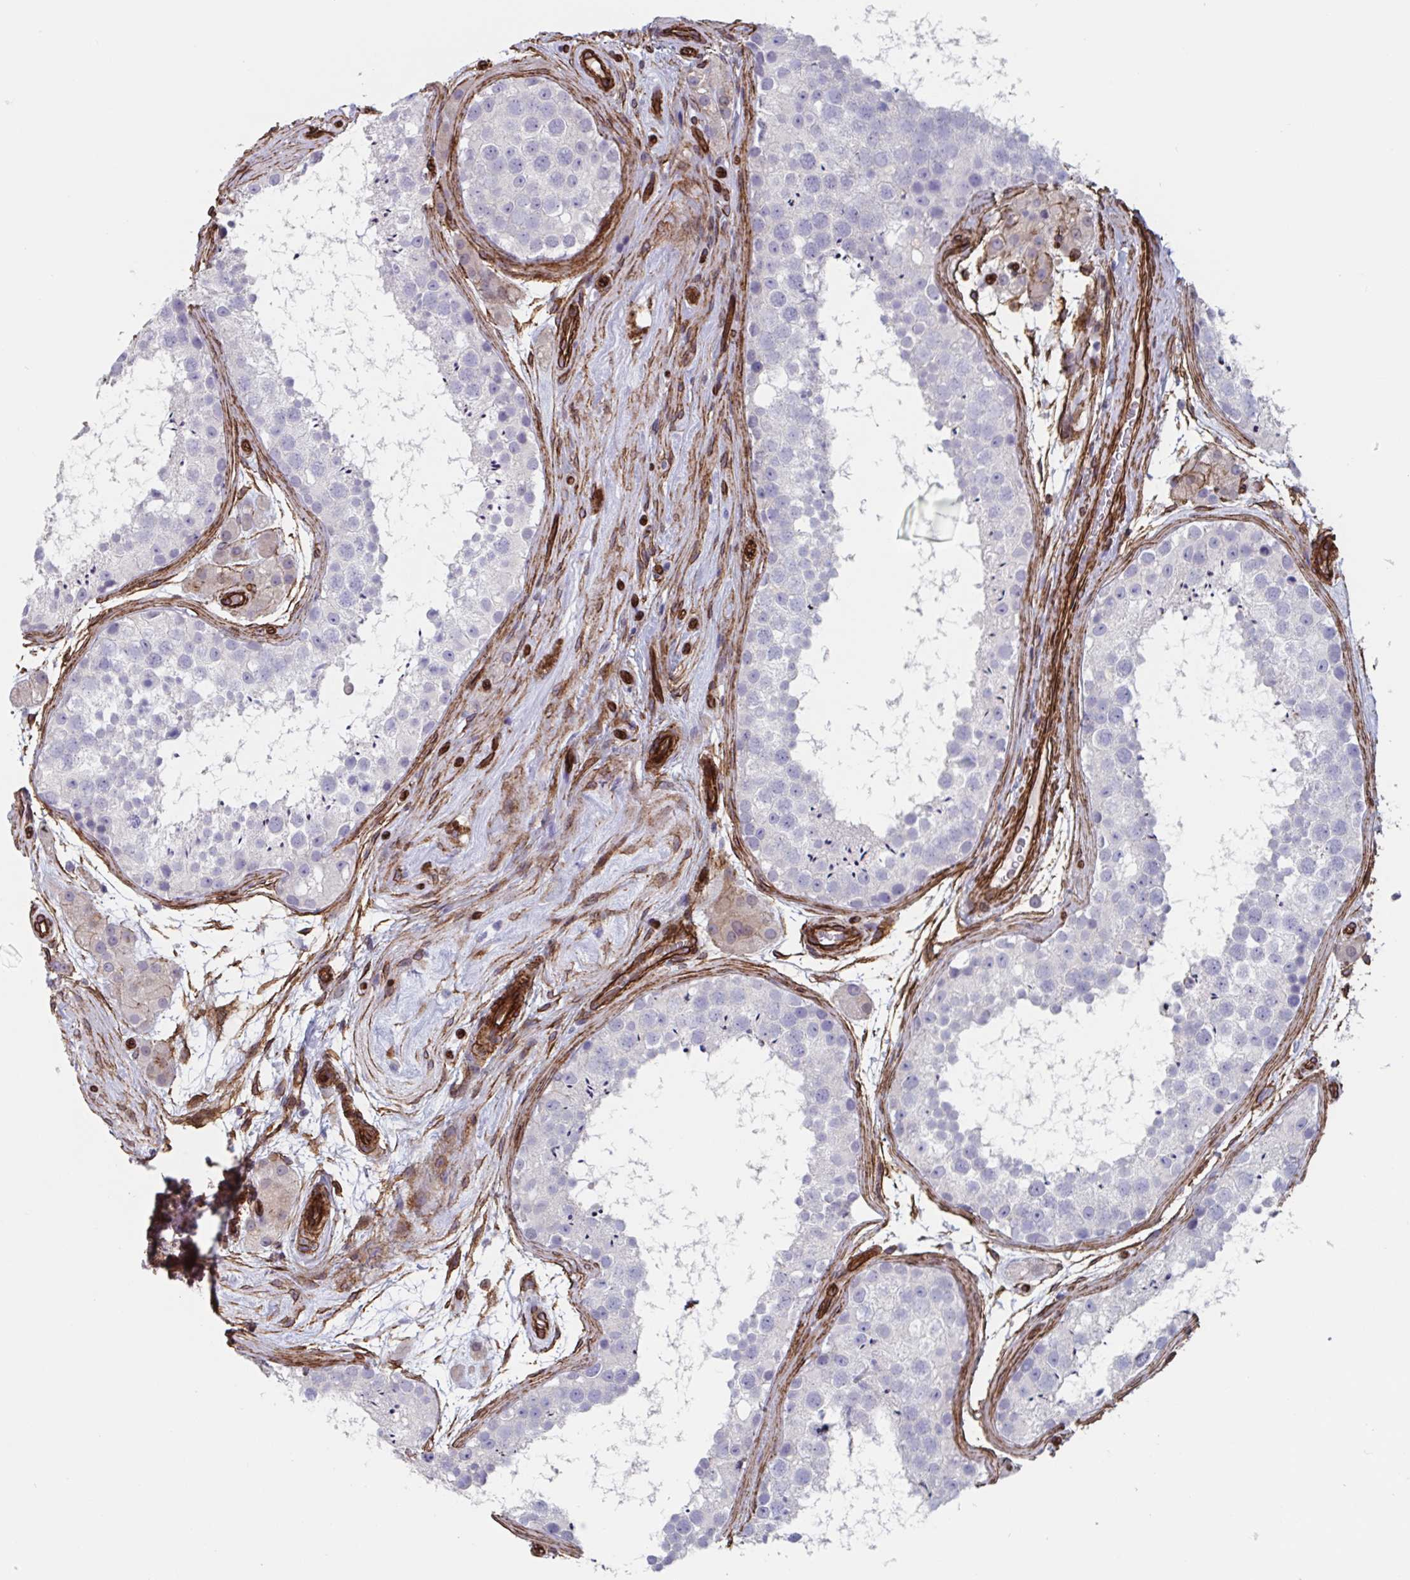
{"staining": {"intensity": "negative", "quantity": "none", "location": "none"}, "tissue": "testis", "cell_type": "Cells in seminiferous ducts", "image_type": "normal", "snomed": [{"axis": "morphology", "description": "Normal tissue, NOS"}, {"axis": "topography", "description": "Testis"}], "caption": "A high-resolution image shows IHC staining of unremarkable testis, which displays no significant staining in cells in seminiferous ducts.", "gene": "CITED4", "patient": {"sex": "male", "age": 41}}